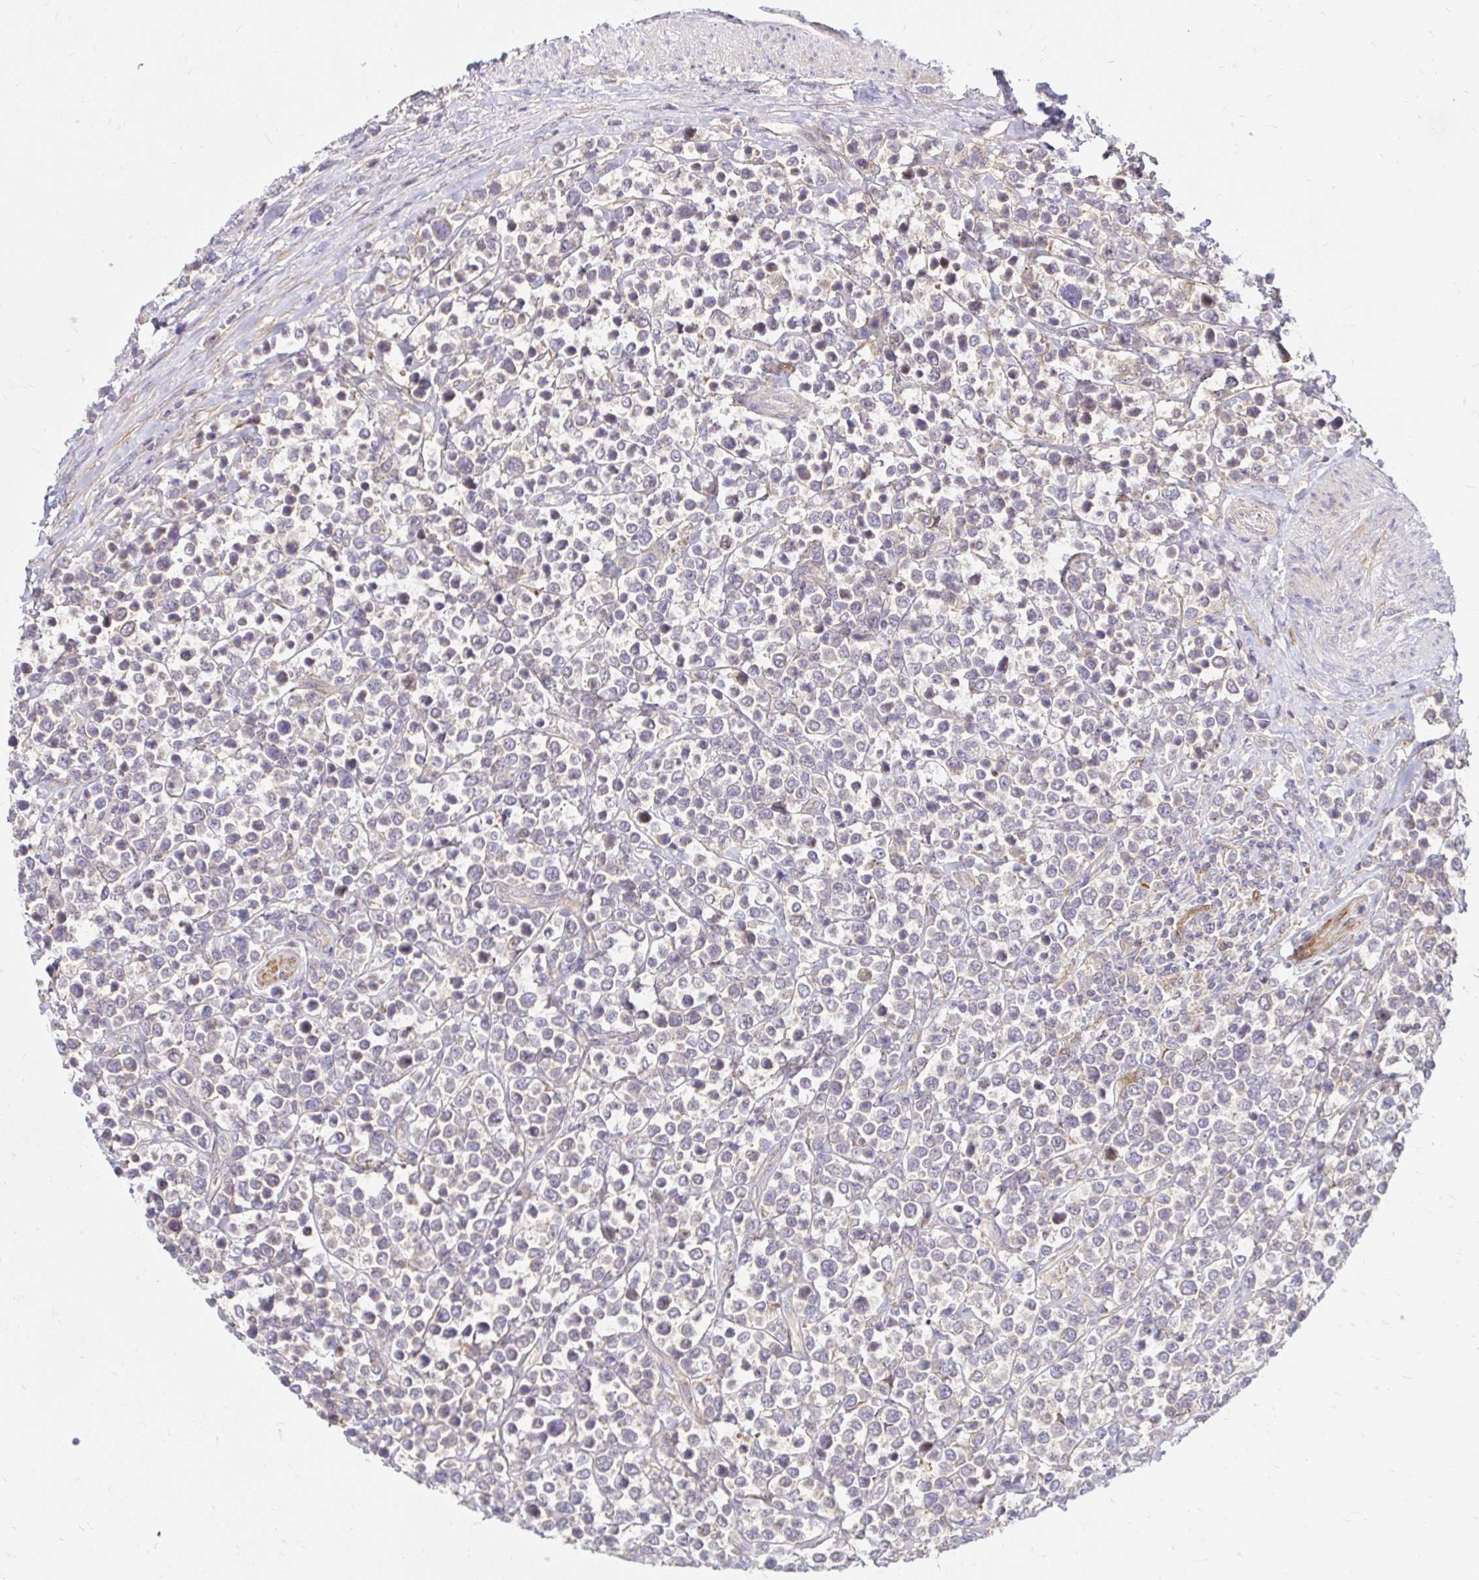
{"staining": {"intensity": "negative", "quantity": "none", "location": "none"}, "tissue": "lymphoma", "cell_type": "Tumor cells", "image_type": "cancer", "snomed": [{"axis": "morphology", "description": "Malignant lymphoma, non-Hodgkin's type, High grade"}, {"axis": "topography", "description": "Soft tissue"}], "caption": "A high-resolution micrograph shows immunohistochemistry (IHC) staining of lymphoma, which reveals no significant positivity in tumor cells.", "gene": "ITGA2", "patient": {"sex": "female", "age": 56}}